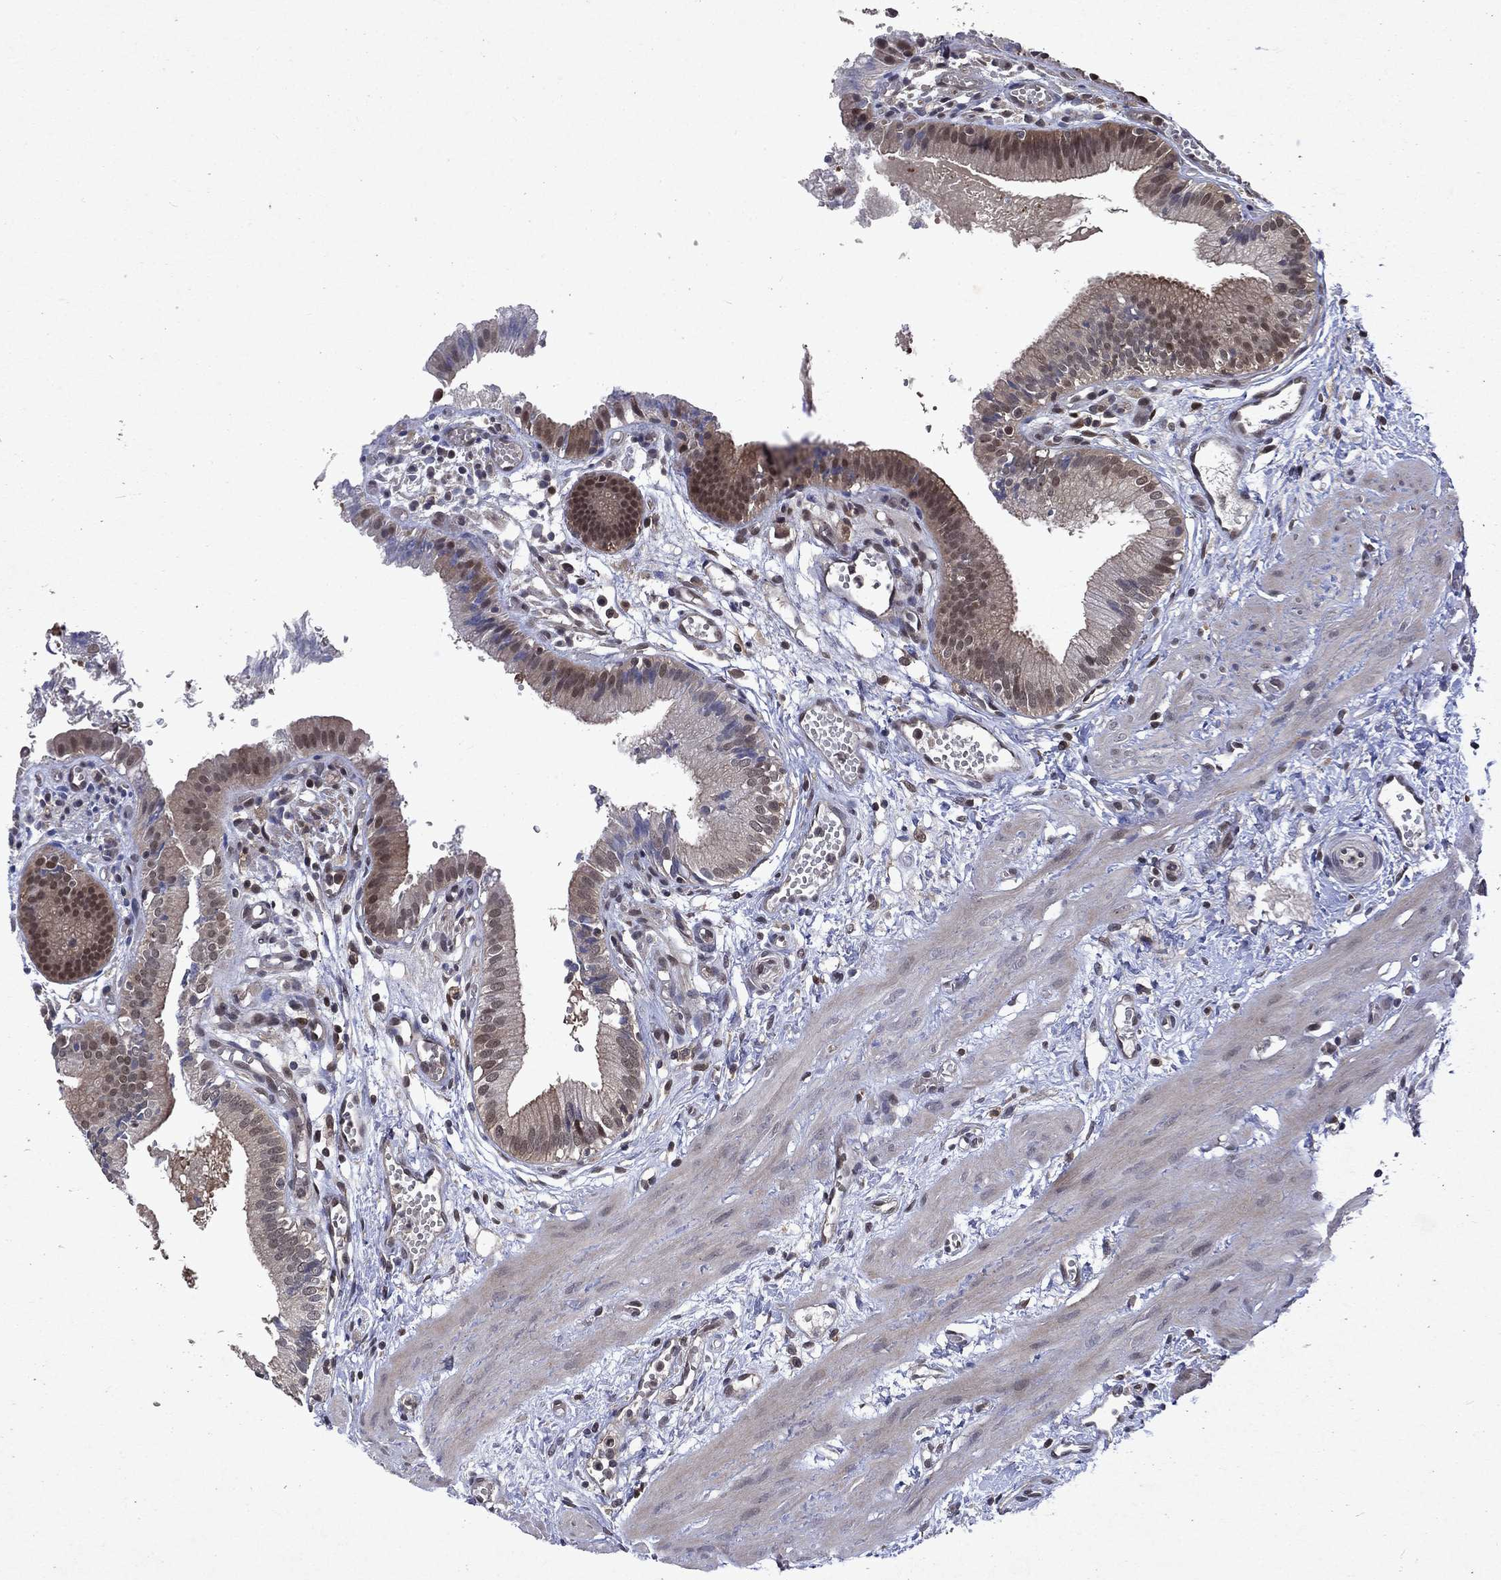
{"staining": {"intensity": "moderate", "quantity": "<25%", "location": "cytoplasmic/membranous"}, "tissue": "gallbladder", "cell_type": "Glandular cells", "image_type": "normal", "snomed": [{"axis": "morphology", "description": "Normal tissue, NOS"}, {"axis": "topography", "description": "Gallbladder"}], "caption": "Glandular cells reveal moderate cytoplasmic/membranous staining in approximately <25% of cells in normal gallbladder.", "gene": "MTAP", "patient": {"sex": "female", "age": 24}}